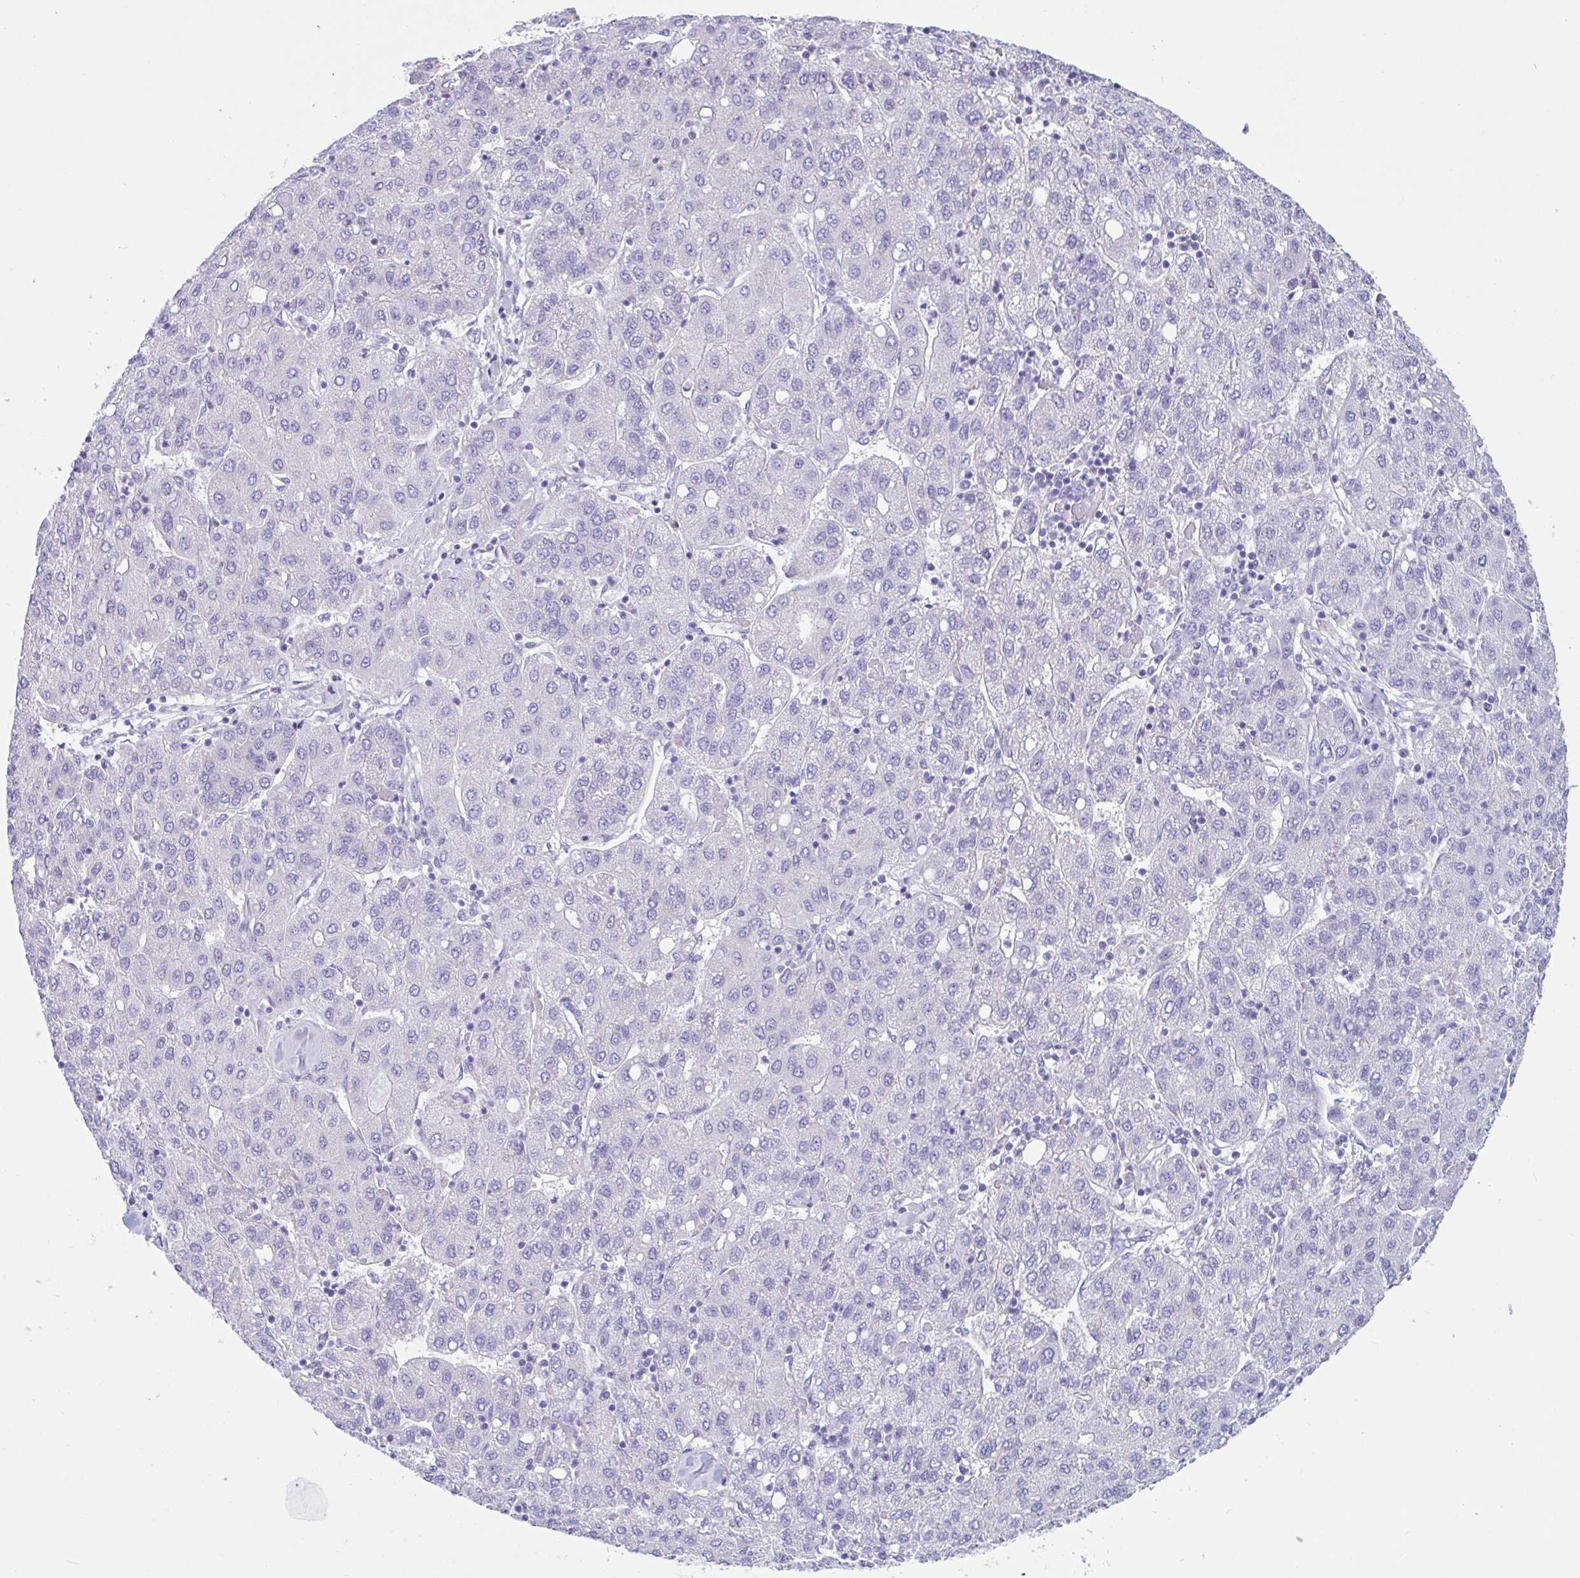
{"staining": {"intensity": "negative", "quantity": "none", "location": "none"}, "tissue": "liver cancer", "cell_type": "Tumor cells", "image_type": "cancer", "snomed": [{"axis": "morphology", "description": "Carcinoma, Hepatocellular, NOS"}, {"axis": "topography", "description": "Liver"}], "caption": "A high-resolution photomicrograph shows IHC staining of liver cancer, which demonstrates no significant staining in tumor cells.", "gene": "OR6N2", "patient": {"sex": "male", "age": 65}}